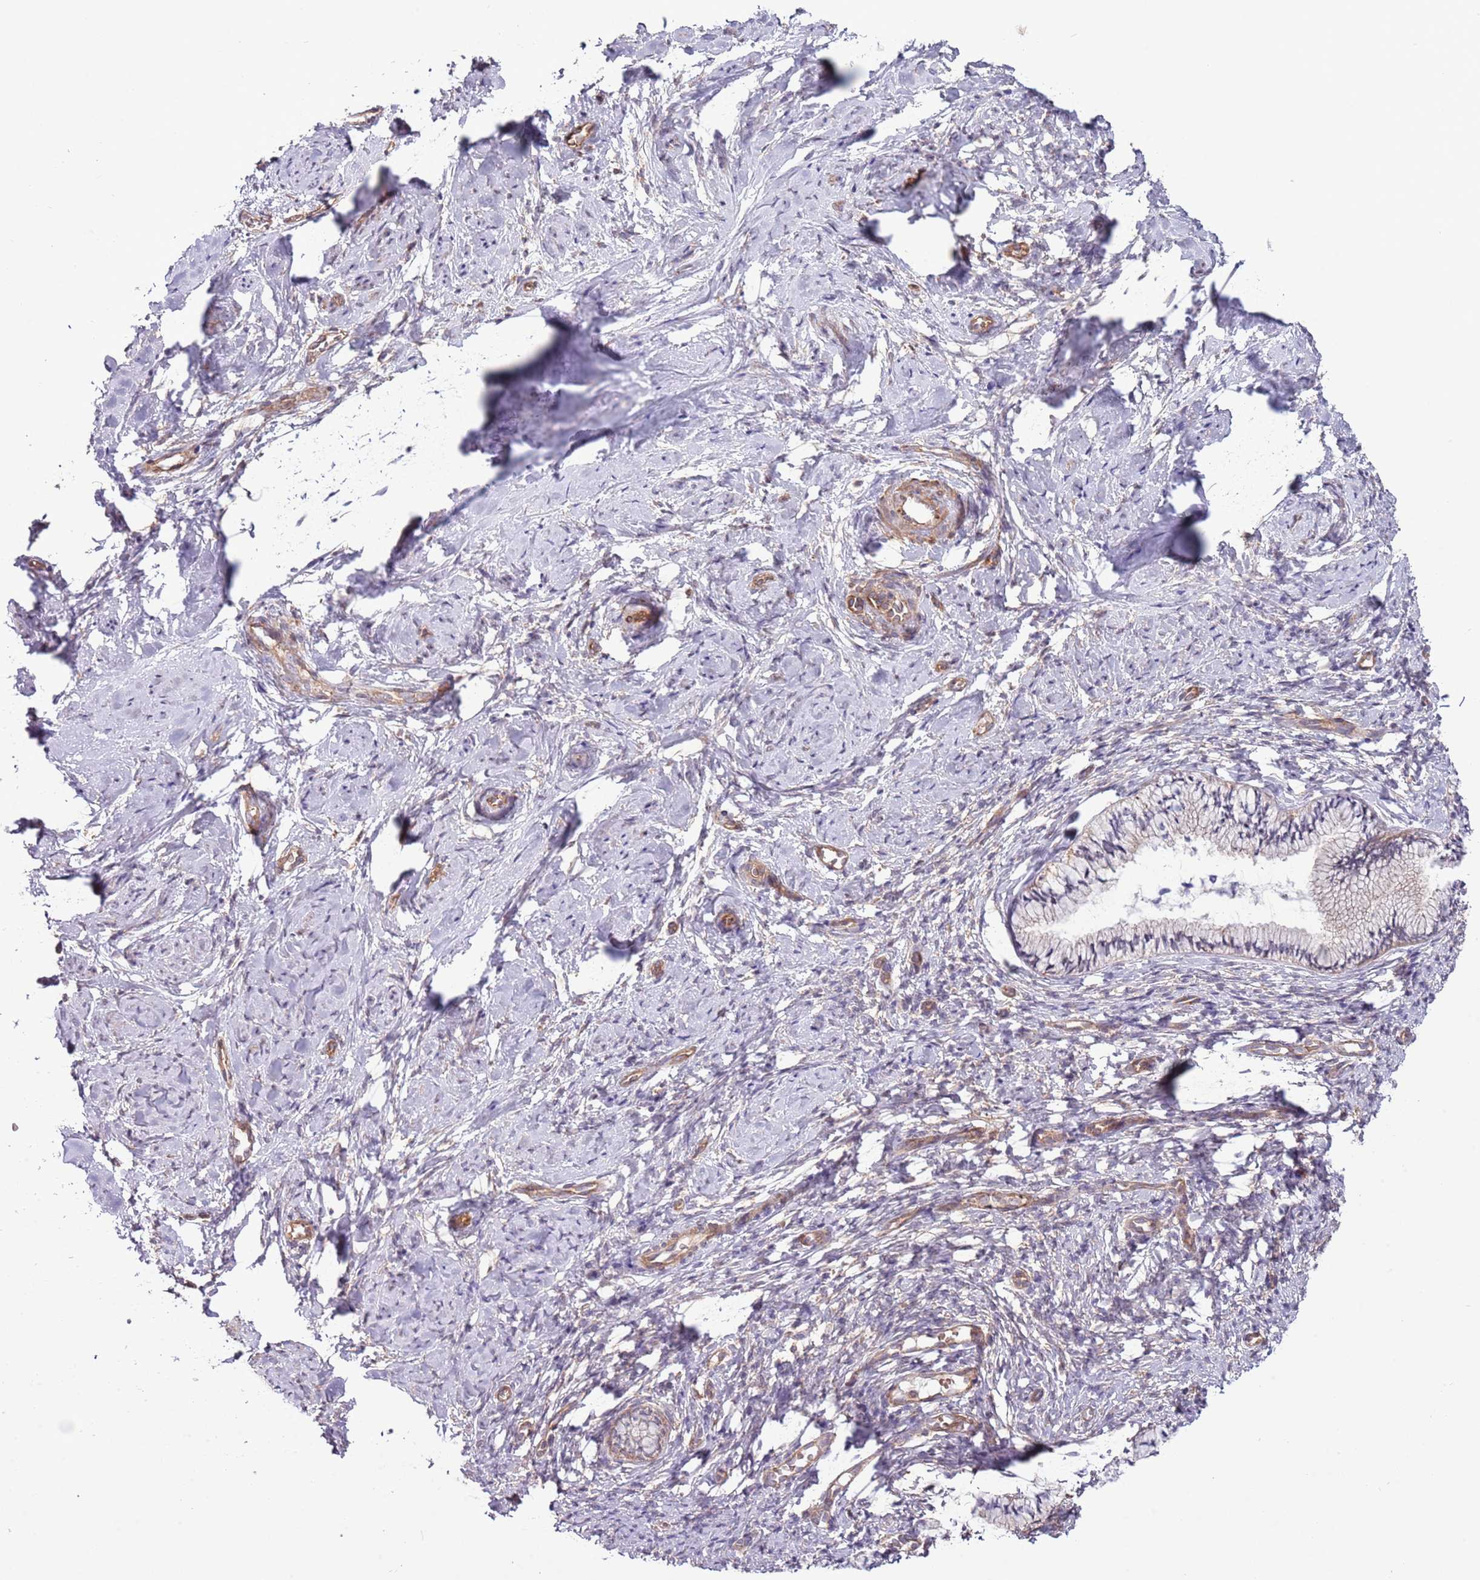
{"staining": {"intensity": "negative", "quantity": "none", "location": "none"}, "tissue": "cervix", "cell_type": "Glandular cells", "image_type": "normal", "snomed": [{"axis": "morphology", "description": "Normal tissue, NOS"}, {"axis": "topography", "description": "Cervix"}], "caption": "Micrograph shows no protein expression in glandular cells of unremarkable cervix. (Brightfield microscopy of DAB immunohistochemistry (IHC) at high magnification).", "gene": "LPIN2", "patient": {"sex": "female", "age": 57}}